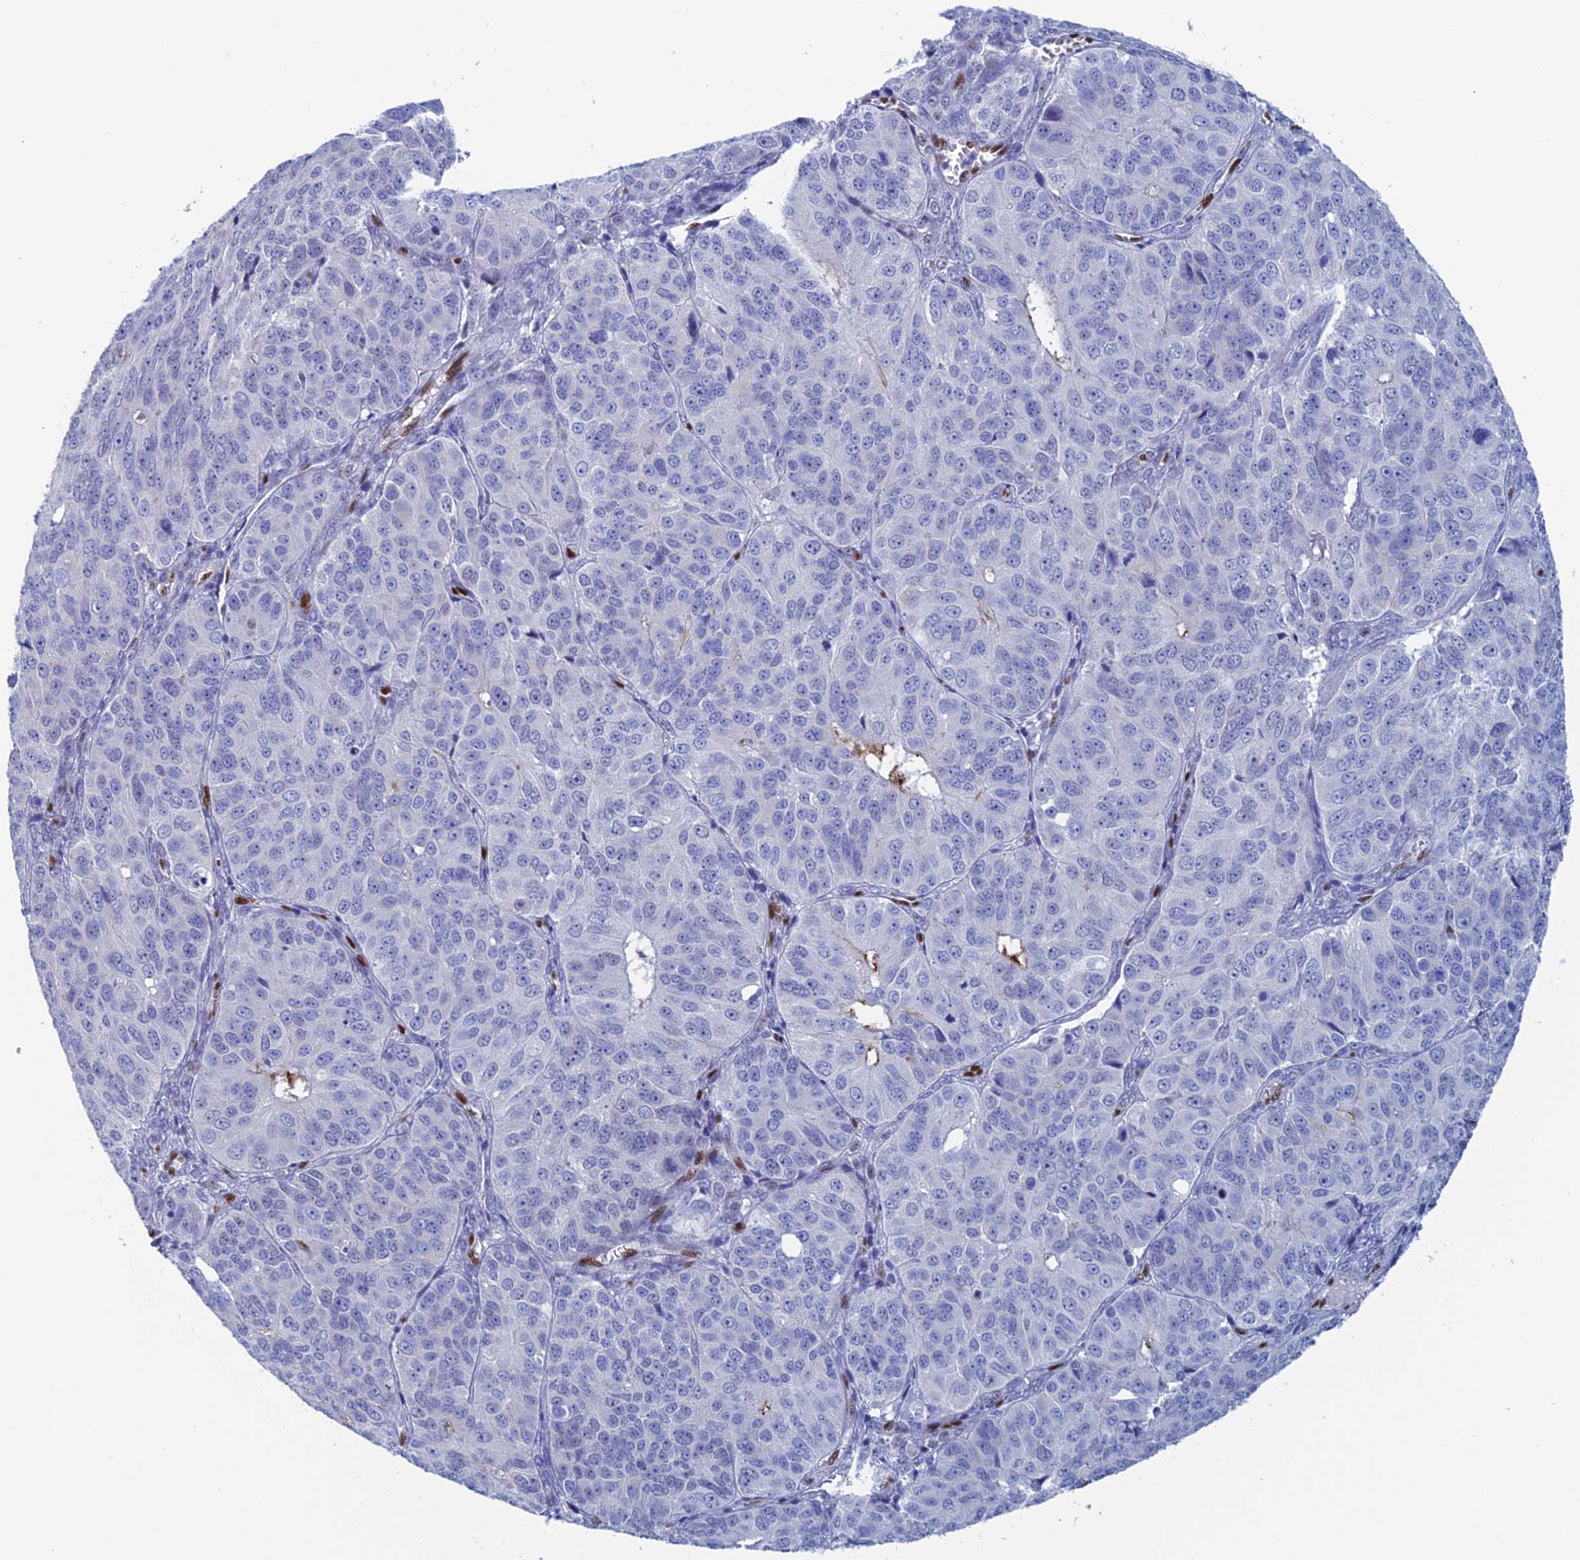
{"staining": {"intensity": "negative", "quantity": "none", "location": "none"}, "tissue": "ovarian cancer", "cell_type": "Tumor cells", "image_type": "cancer", "snomed": [{"axis": "morphology", "description": "Carcinoma, endometroid"}, {"axis": "topography", "description": "Ovary"}], "caption": "DAB (3,3'-diaminobenzidine) immunohistochemical staining of human ovarian cancer (endometroid carcinoma) demonstrates no significant staining in tumor cells. Brightfield microscopy of immunohistochemistry stained with DAB (brown) and hematoxylin (blue), captured at high magnification.", "gene": "NOL4L", "patient": {"sex": "female", "age": 51}}